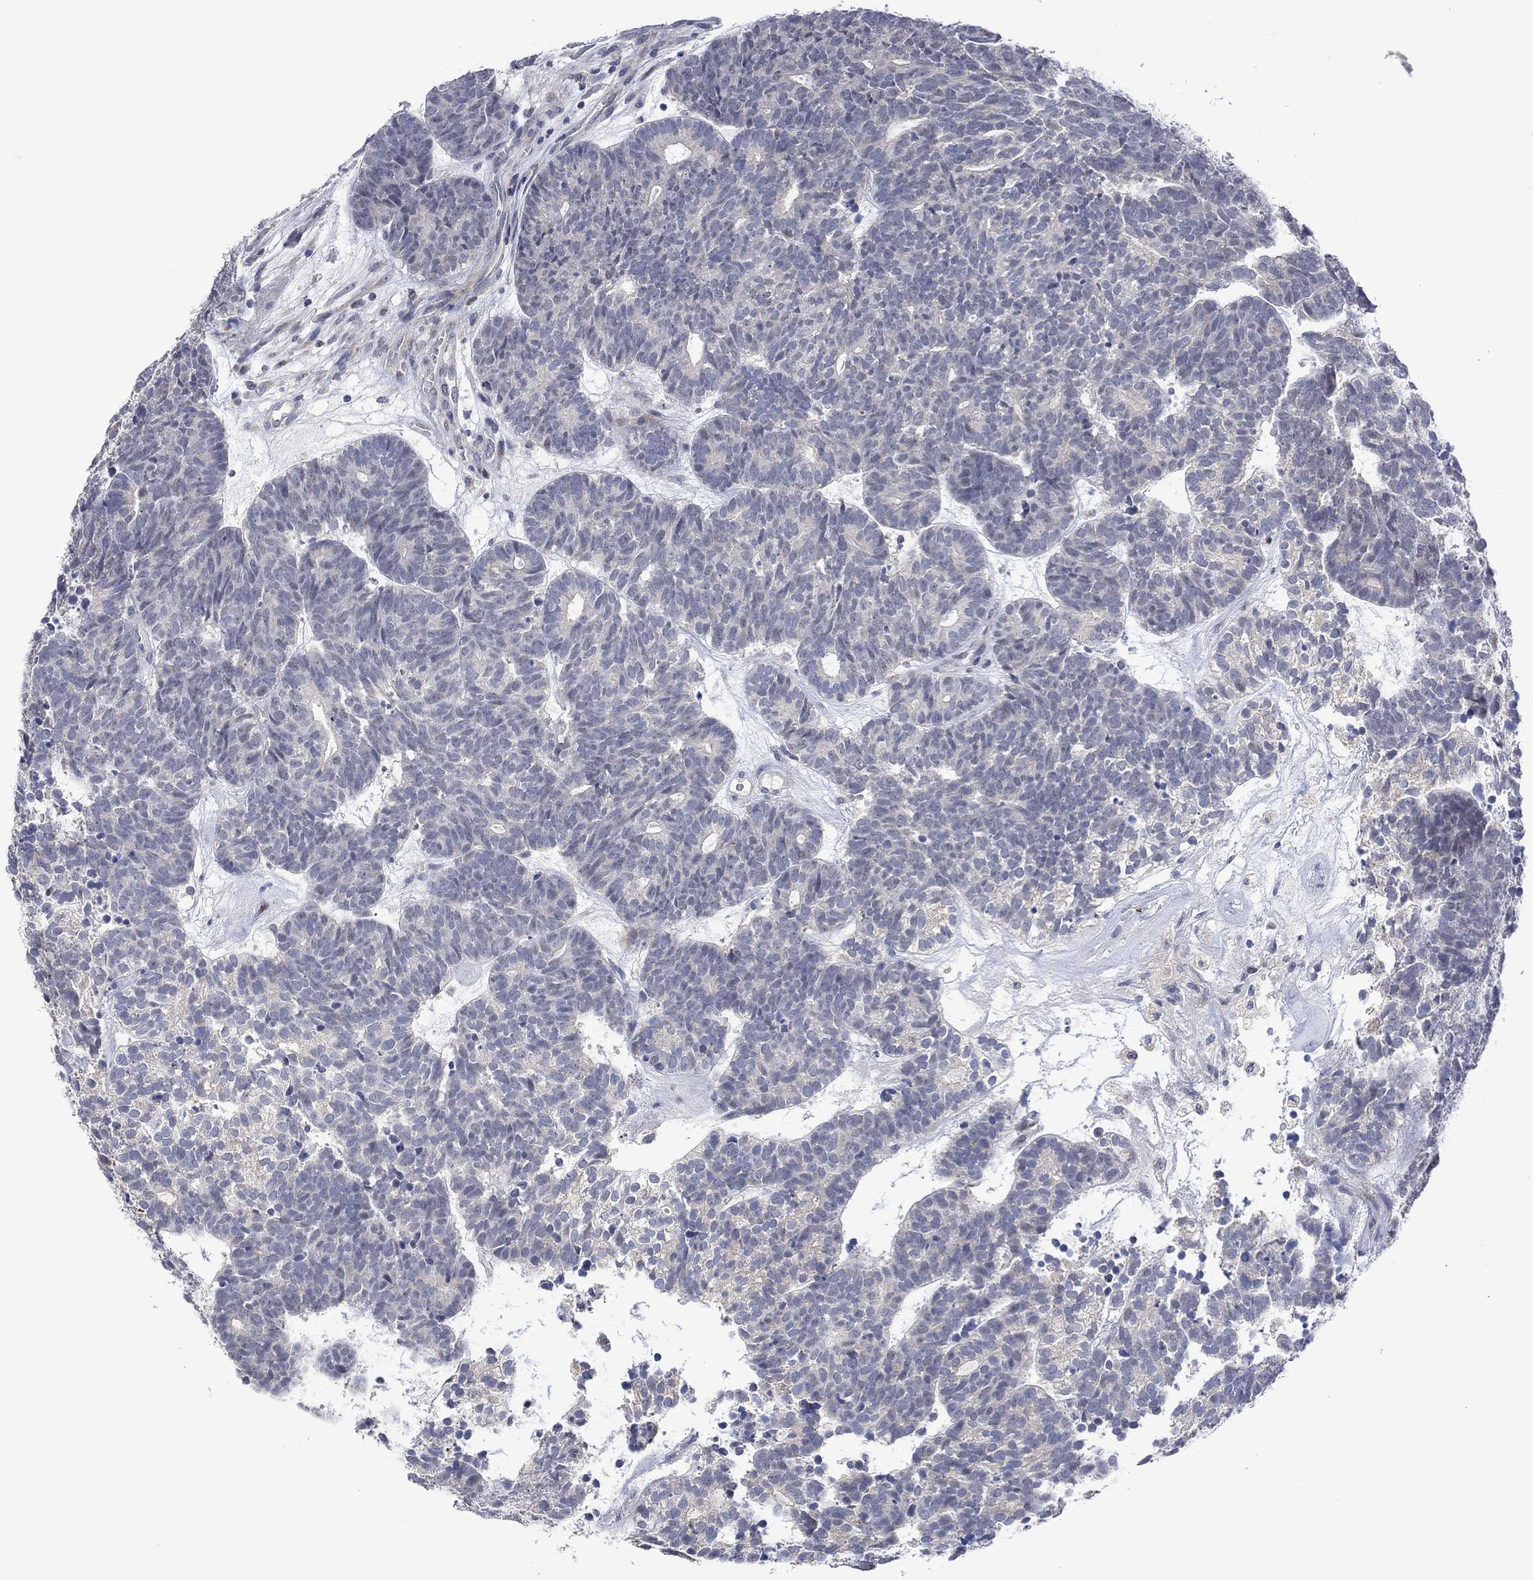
{"staining": {"intensity": "negative", "quantity": "none", "location": "none"}, "tissue": "head and neck cancer", "cell_type": "Tumor cells", "image_type": "cancer", "snomed": [{"axis": "morphology", "description": "Adenocarcinoma, NOS"}, {"axis": "topography", "description": "Head-Neck"}], "caption": "IHC of adenocarcinoma (head and neck) displays no positivity in tumor cells. Nuclei are stained in blue.", "gene": "SLC48A1", "patient": {"sex": "female", "age": 81}}